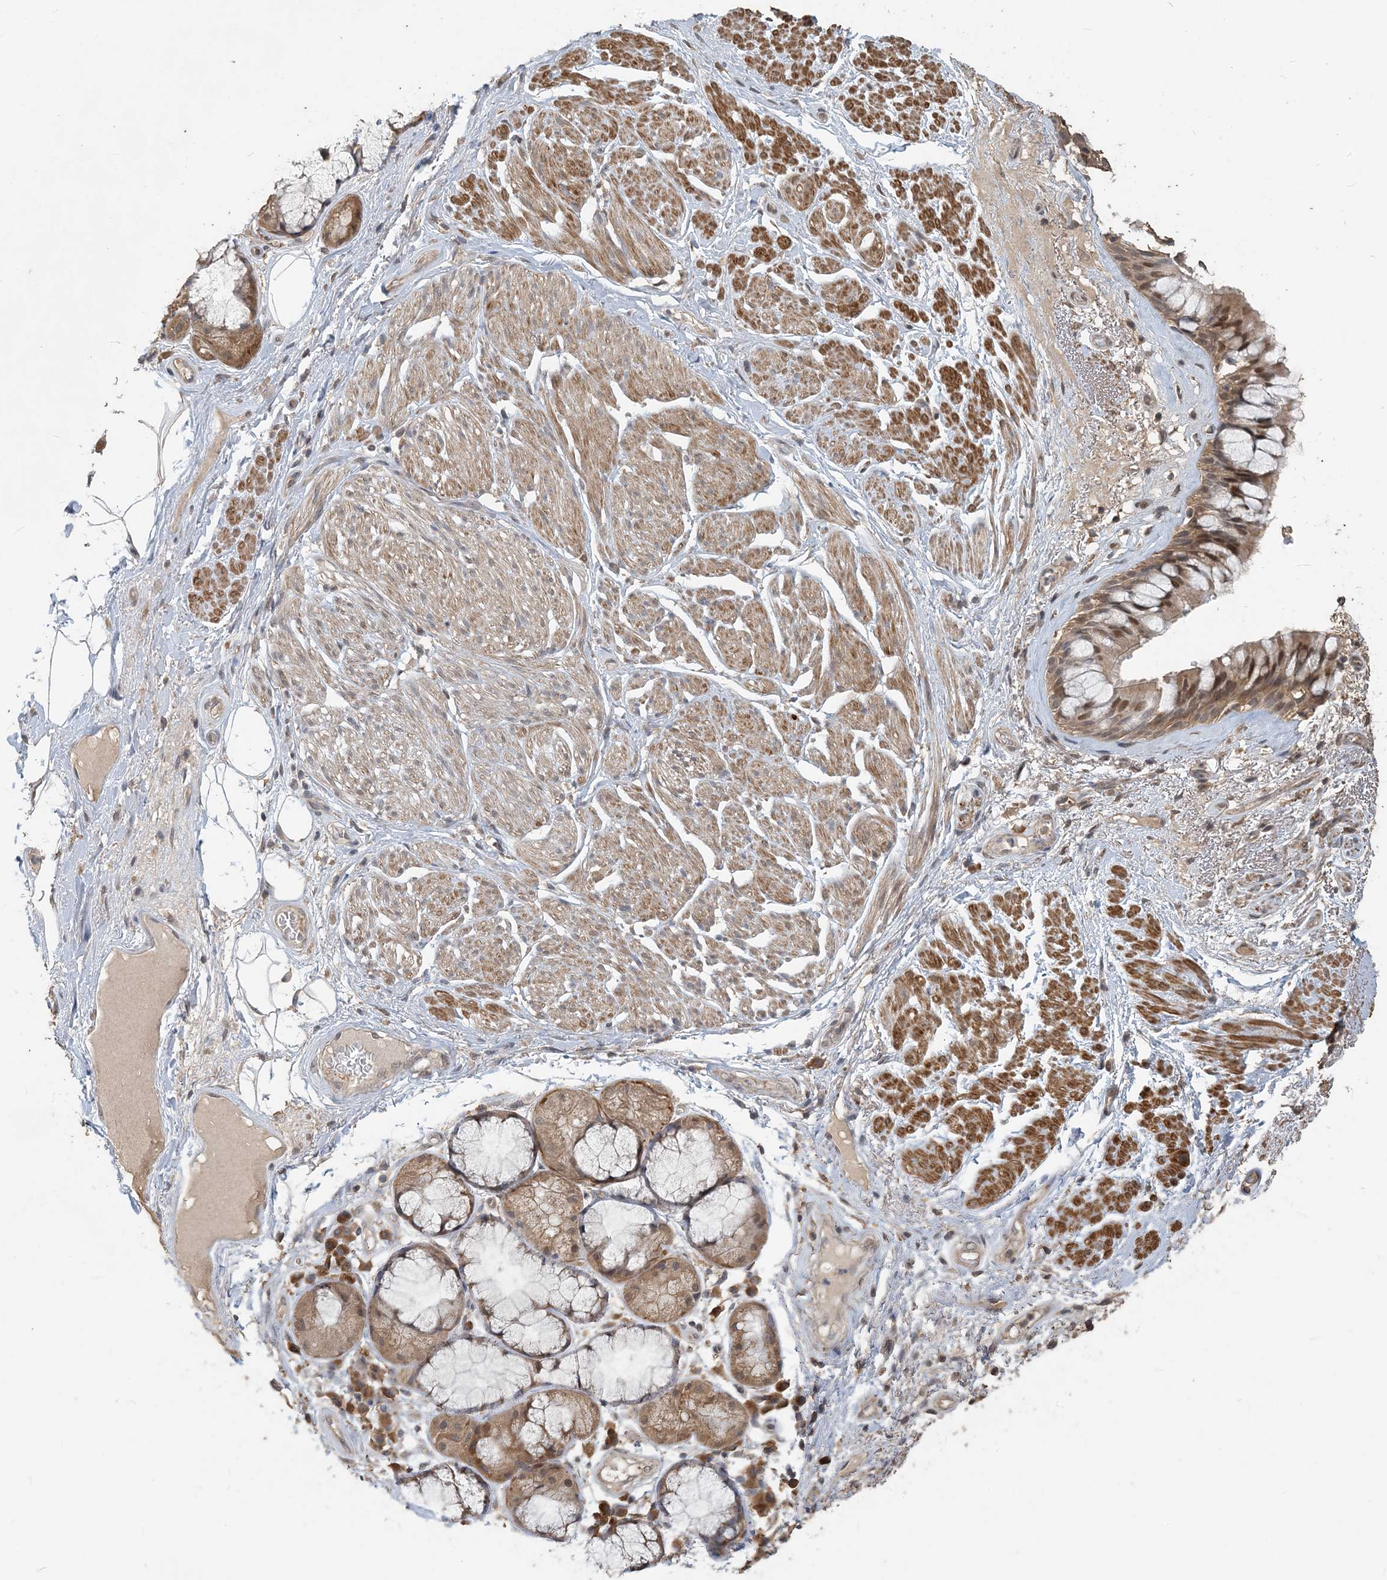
{"staining": {"intensity": "negative", "quantity": "none", "location": "none"}, "tissue": "adipose tissue", "cell_type": "Adipocytes", "image_type": "normal", "snomed": [{"axis": "morphology", "description": "Normal tissue, NOS"}, {"axis": "topography", "description": "Bronchus"}], "caption": "A micrograph of human adipose tissue is negative for staining in adipocytes. (Stains: DAB immunohistochemistry (IHC) with hematoxylin counter stain, Microscopy: brightfield microscopy at high magnification).", "gene": "ZC3H12A", "patient": {"sex": "male", "age": 66}}